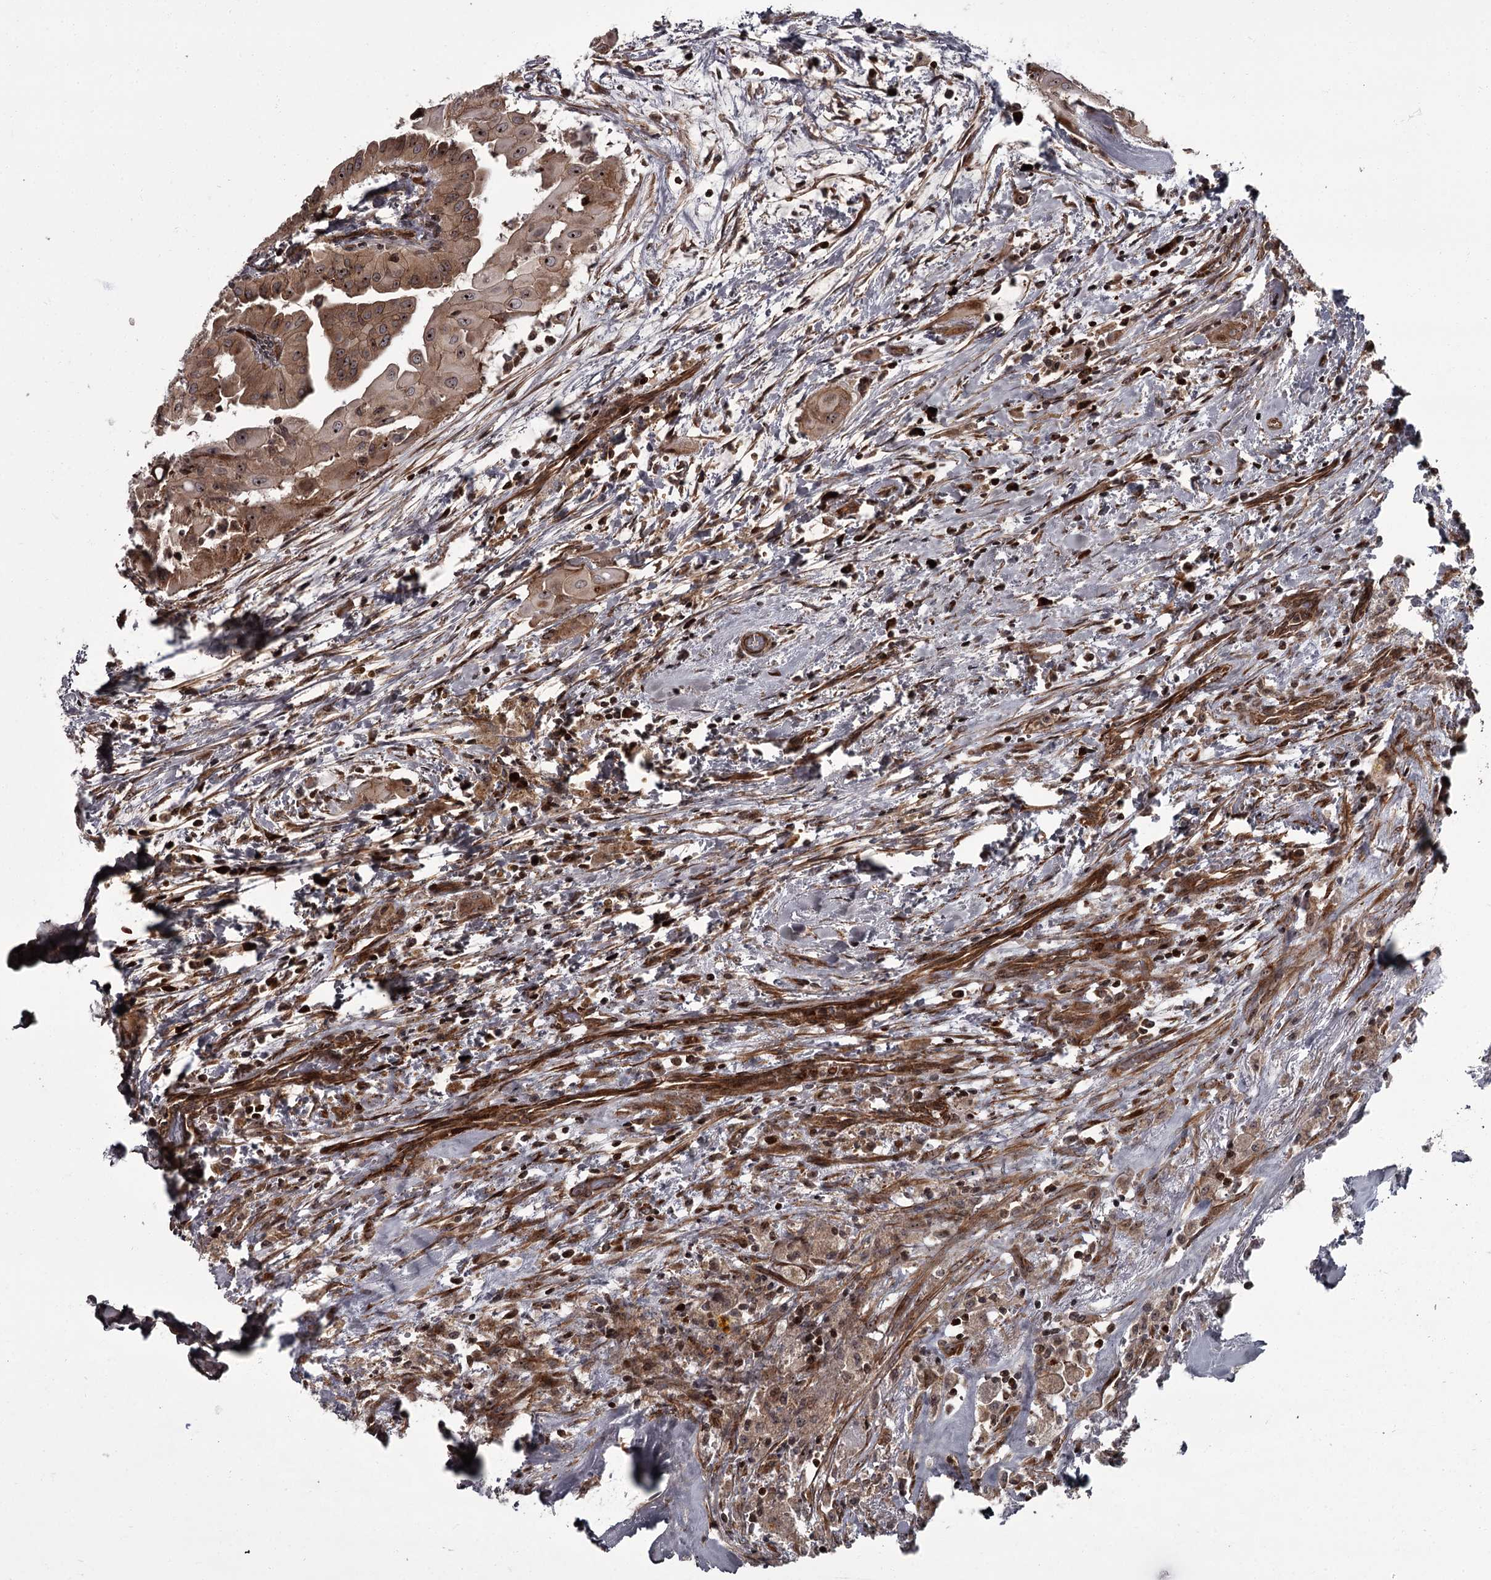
{"staining": {"intensity": "moderate", "quantity": ">75%", "location": "cytoplasmic/membranous,nuclear"}, "tissue": "thyroid cancer", "cell_type": "Tumor cells", "image_type": "cancer", "snomed": [{"axis": "morphology", "description": "Papillary adenocarcinoma, NOS"}, {"axis": "topography", "description": "Thyroid gland"}], "caption": "This photomicrograph displays papillary adenocarcinoma (thyroid) stained with immunohistochemistry (IHC) to label a protein in brown. The cytoplasmic/membranous and nuclear of tumor cells show moderate positivity for the protein. Nuclei are counter-stained blue.", "gene": "THAP9", "patient": {"sex": "female", "age": 59}}